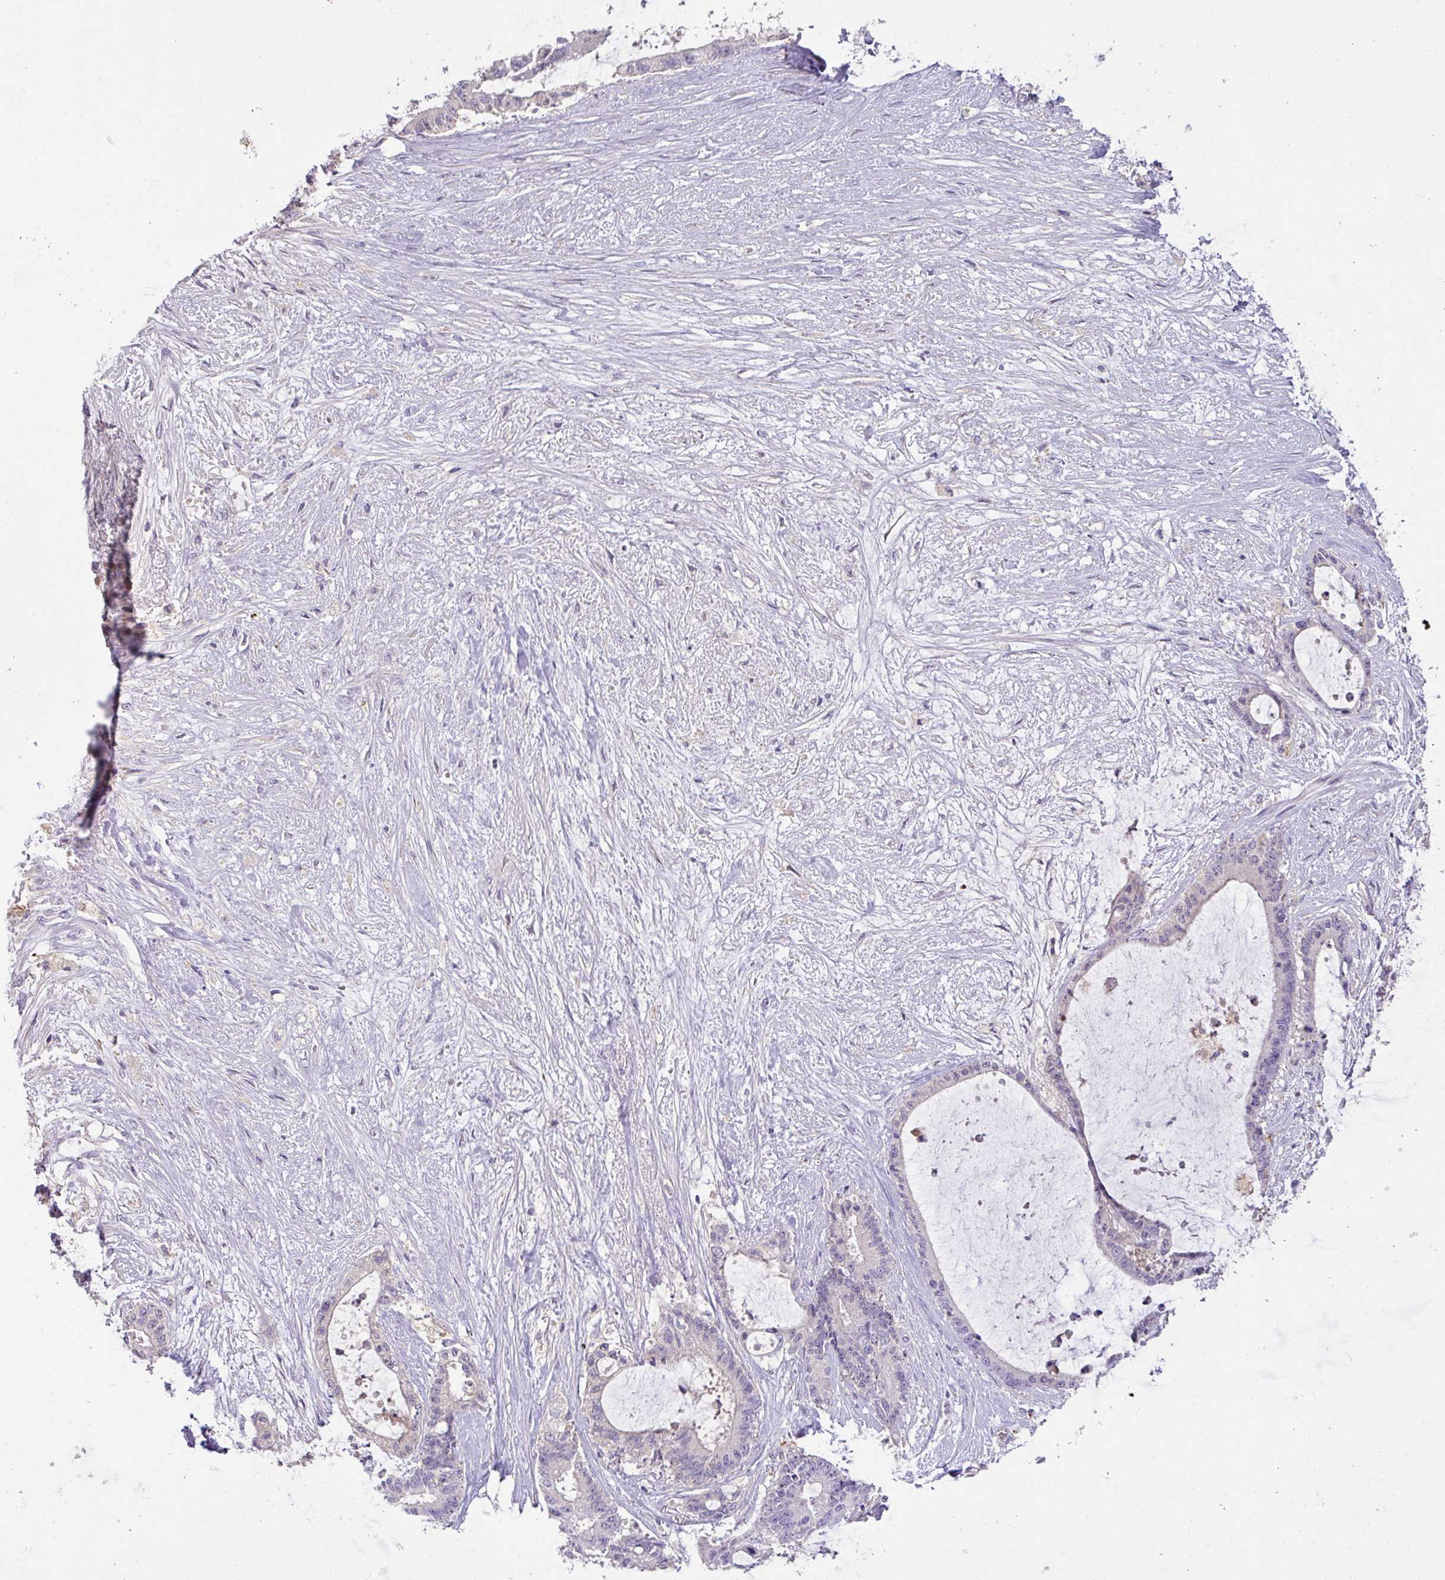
{"staining": {"intensity": "negative", "quantity": "none", "location": "none"}, "tissue": "liver cancer", "cell_type": "Tumor cells", "image_type": "cancer", "snomed": [{"axis": "morphology", "description": "Normal tissue, NOS"}, {"axis": "morphology", "description": "Cholangiocarcinoma"}, {"axis": "topography", "description": "Liver"}, {"axis": "topography", "description": "Peripheral nerve tissue"}], "caption": "Tumor cells show no significant positivity in cholangiocarcinoma (liver).", "gene": "HOXC13", "patient": {"sex": "female", "age": 73}}